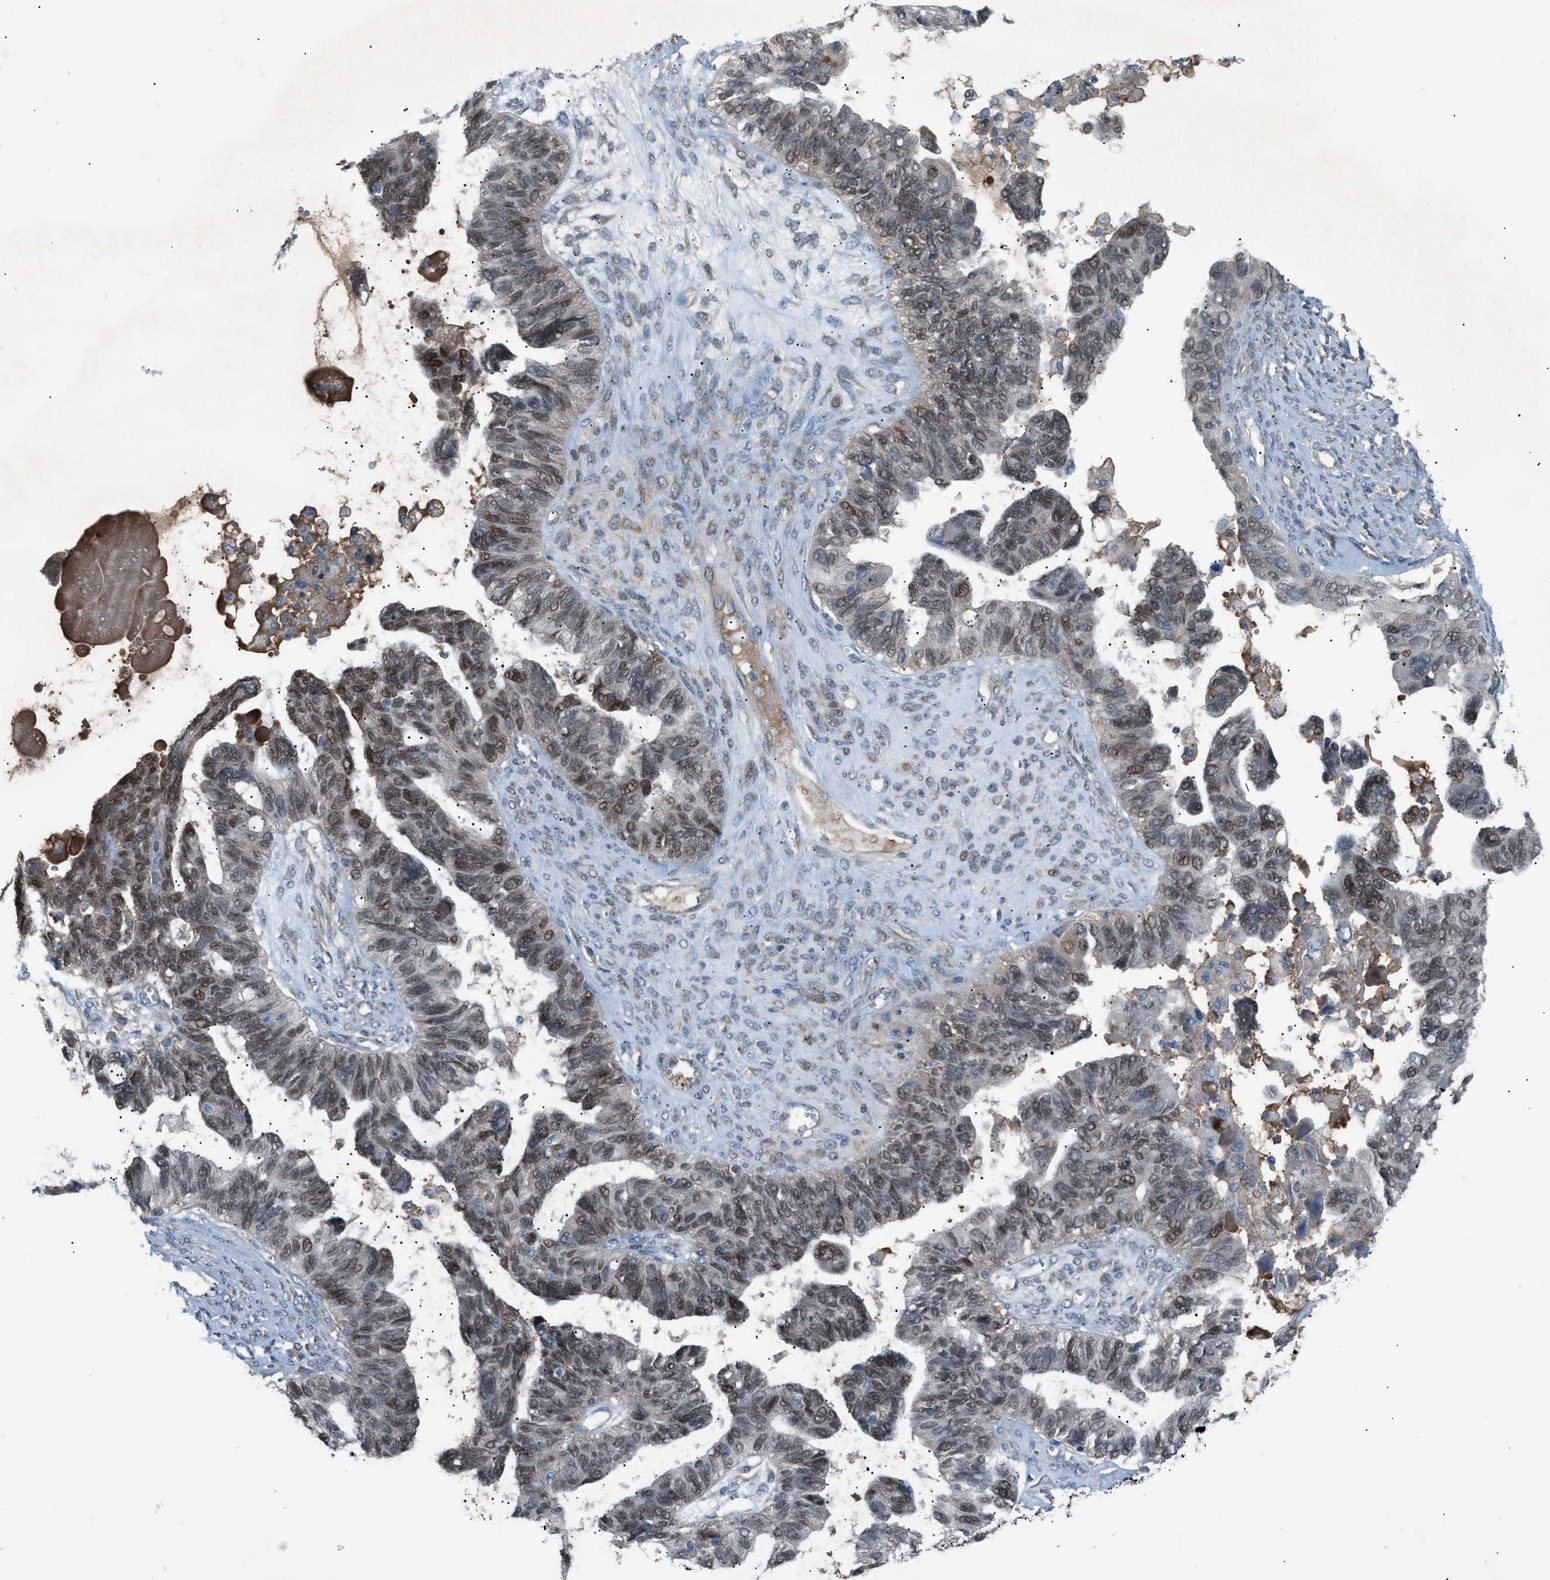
{"staining": {"intensity": "moderate", "quantity": "25%-75%", "location": "nuclear"}, "tissue": "ovarian cancer", "cell_type": "Tumor cells", "image_type": "cancer", "snomed": [{"axis": "morphology", "description": "Cystadenocarcinoma, serous, NOS"}, {"axis": "topography", "description": "Ovary"}], "caption": "Immunohistochemistry (IHC) image of neoplastic tissue: human ovarian serous cystadenocarcinoma stained using IHC displays medium levels of moderate protein expression localized specifically in the nuclear of tumor cells, appearing as a nuclear brown color.", "gene": "DYRK1A", "patient": {"sex": "female", "age": 79}}